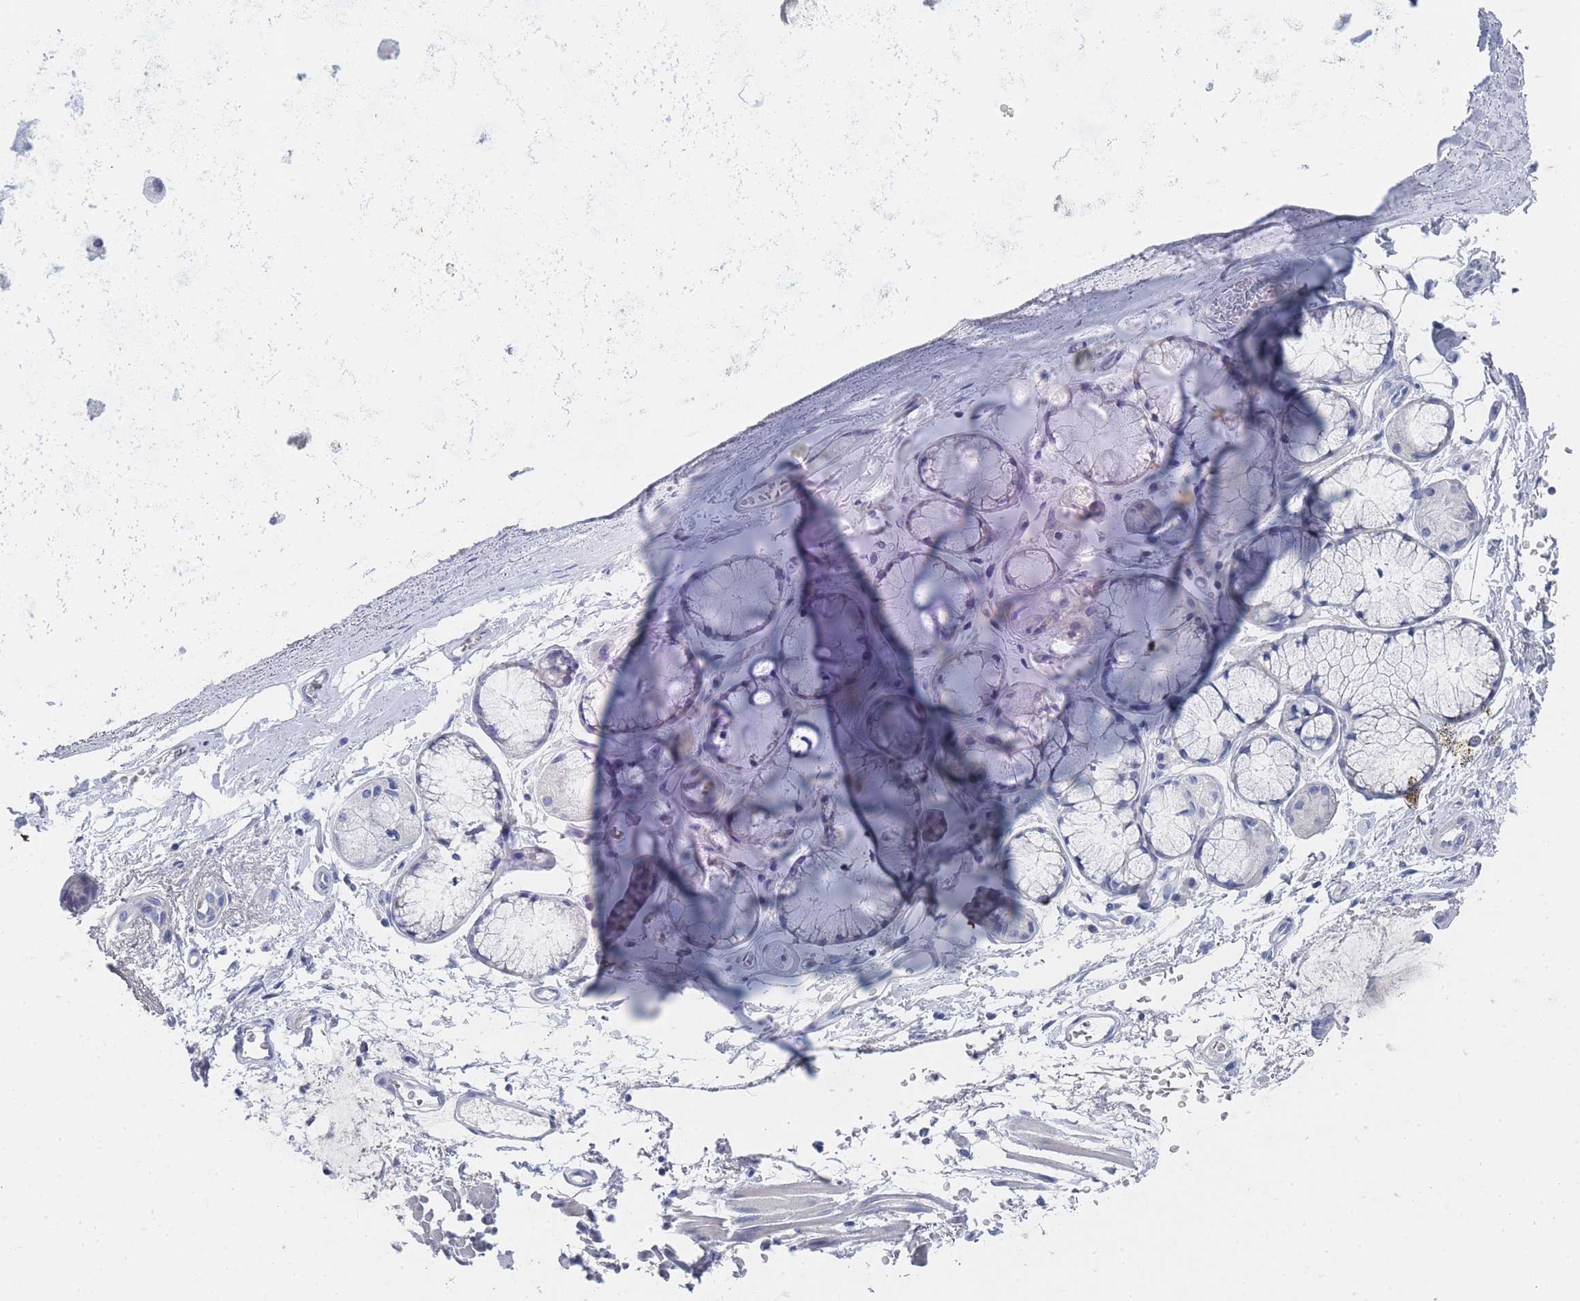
{"staining": {"intensity": "negative", "quantity": "none", "location": "none"}, "tissue": "adipose tissue", "cell_type": "Adipocytes", "image_type": "normal", "snomed": [{"axis": "morphology", "description": "Normal tissue, NOS"}, {"axis": "topography", "description": "Cartilage tissue"}], "caption": "Adipose tissue stained for a protein using immunohistochemistry (IHC) reveals no expression adipocytes.", "gene": "ACAD11", "patient": {"sex": "male", "age": 73}}